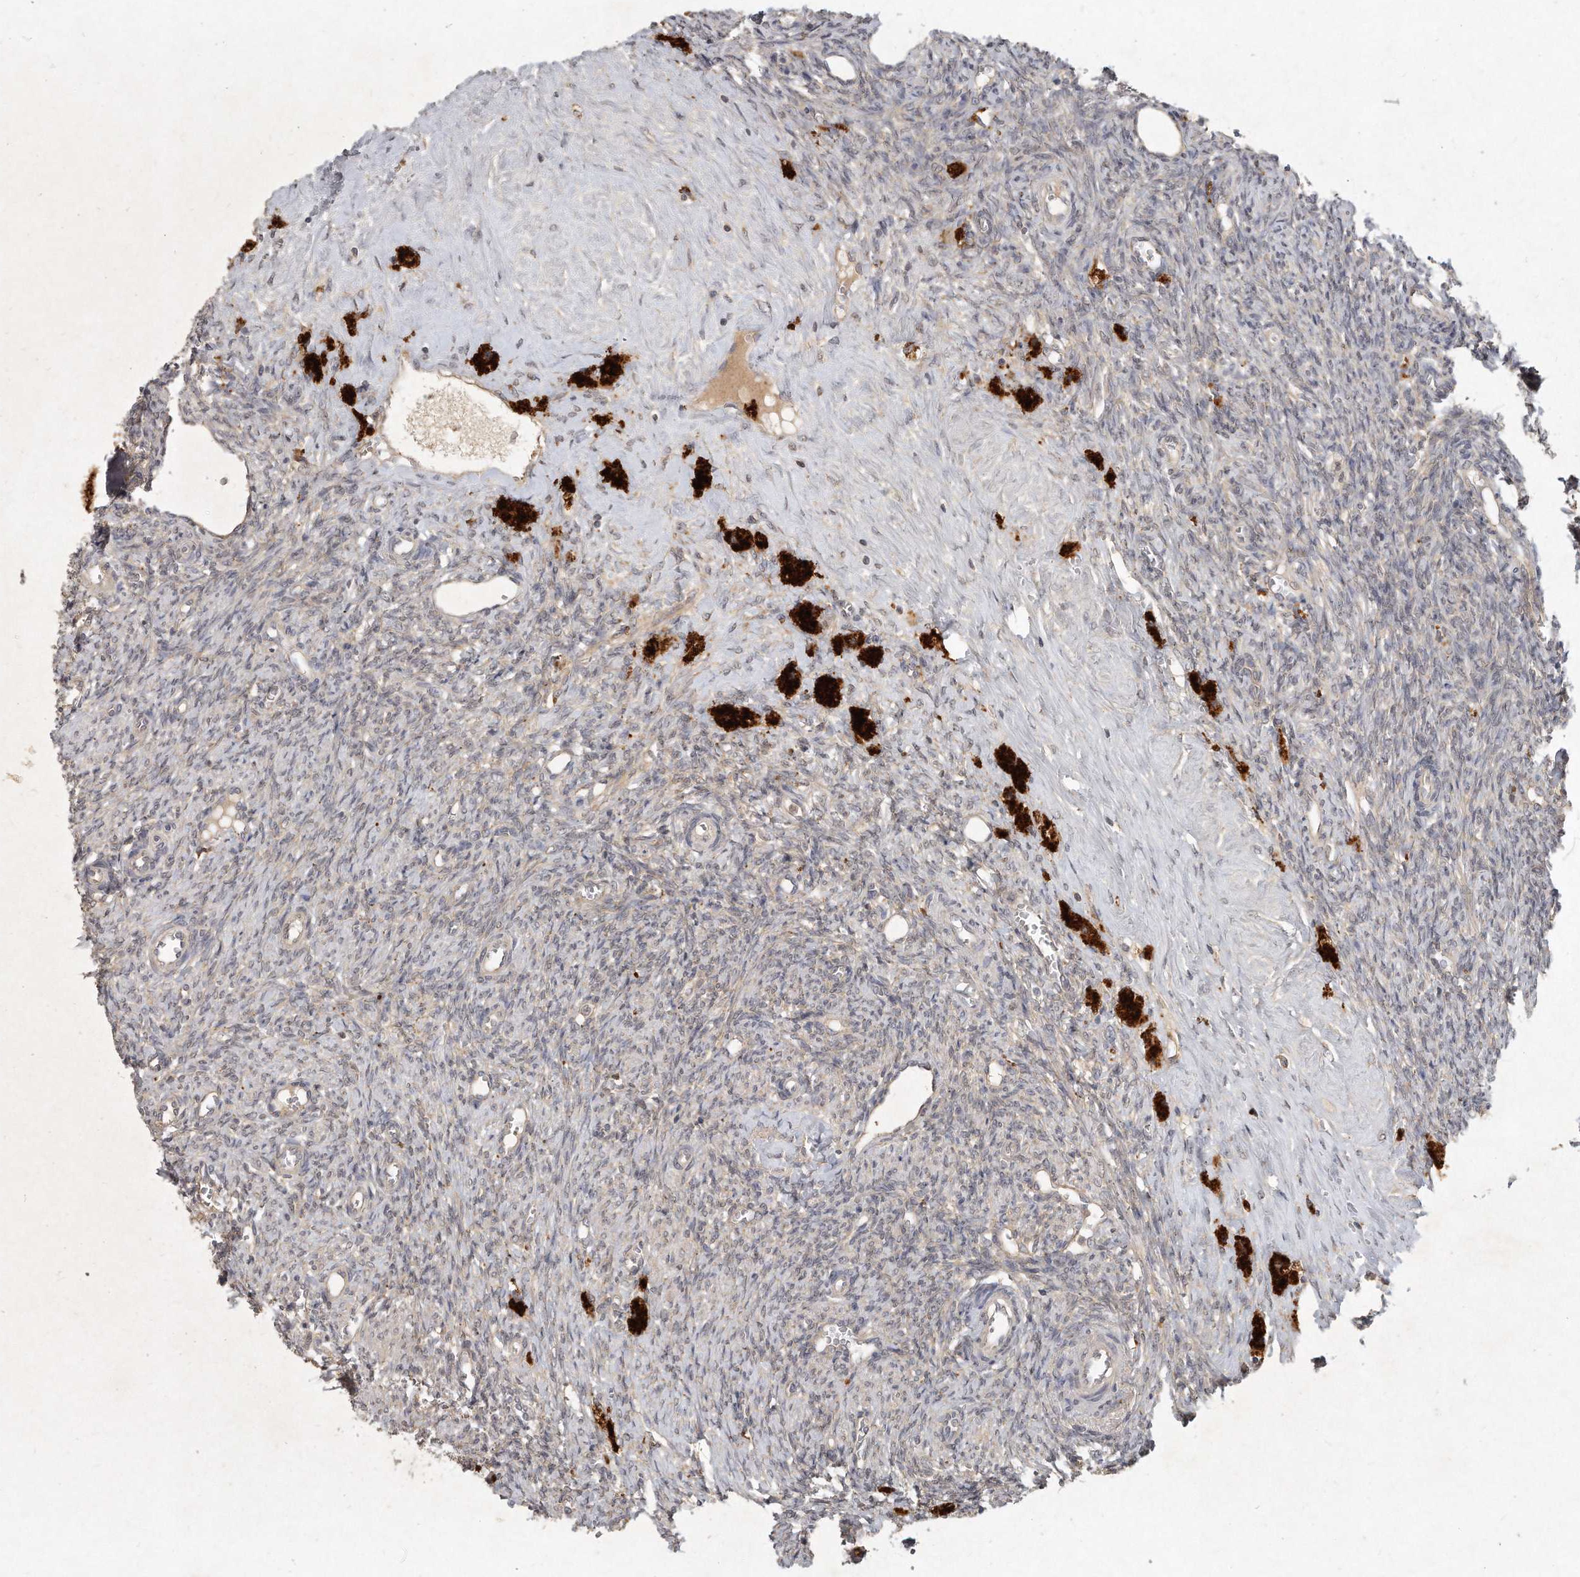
{"staining": {"intensity": "weak", "quantity": "<25%", "location": "cytoplasmic/membranous"}, "tissue": "ovary", "cell_type": "Ovarian stroma cells", "image_type": "normal", "snomed": [{"axis": "morphology", "description": "Normal tissue, NOS"}, {"axis": "topography", "description": "Ovary"}], "caption": "Immunohistochemistry (IHC) histopathology image of normal ovary: ovary stained with DAB shows no significant protein staining in ovarian stroma cells.", "gene": "LGALS8", "patient": {"sex": "female", "age": 41}}